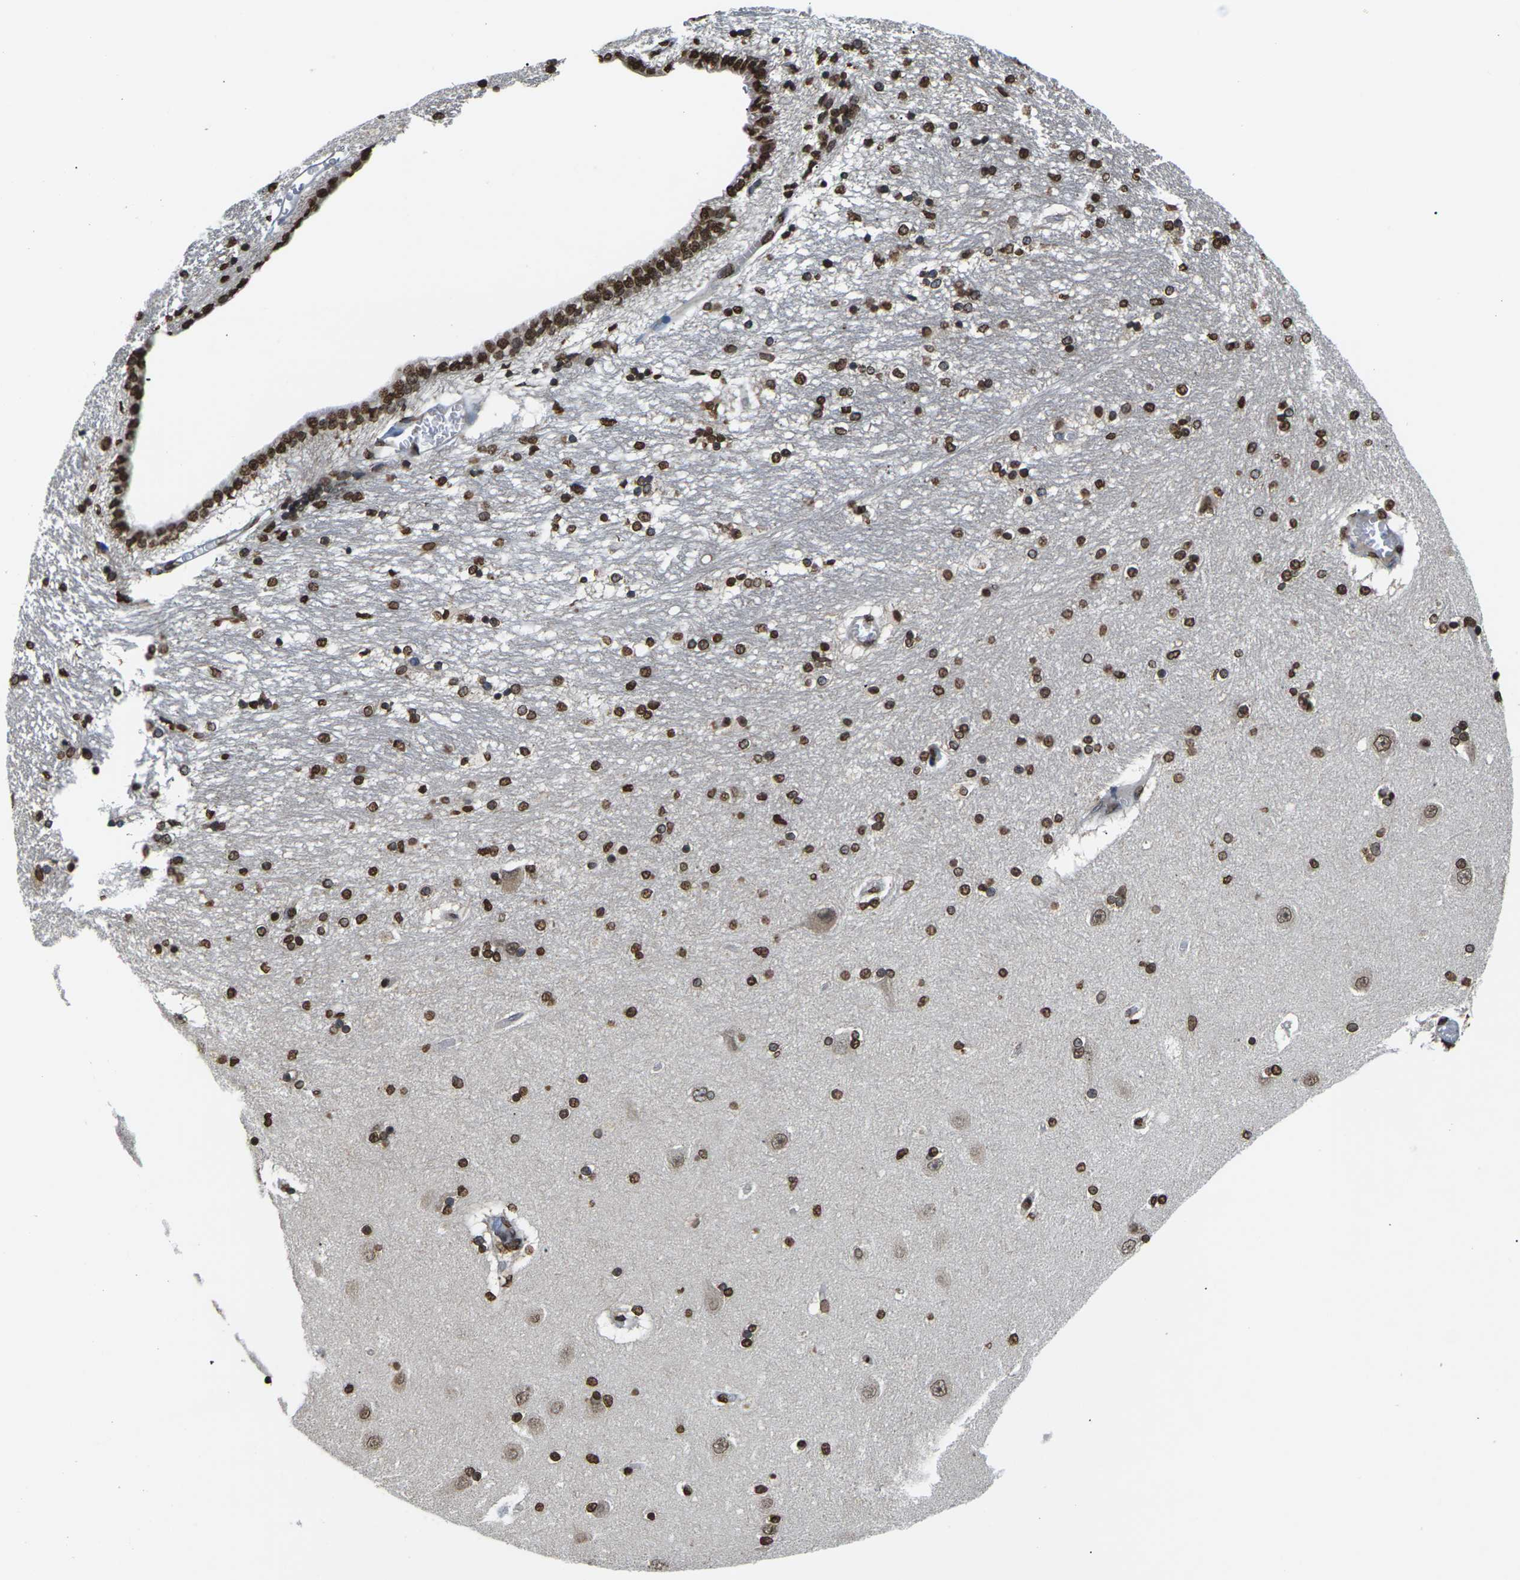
{"staining": {"intensity": "strong", "quantity": ">75%", "location": "nuclear"}, "tissue": "hippocampus", "cell_type": "Glial cells", "image_type": "normal", "snomed": [{"axis": "morphology", "description": "Normal tissue, NOS"}, {"axis": "topography", "description": "Hippocampus"}], "caption": "Immunohistochemical staining of unremarkable hippocampus reveals >75% levels of strong nuclear protein positivity in approximately >75% of glial cells.", "gene": "EMSY", "patient": {"sex": "female", "age": 54}}